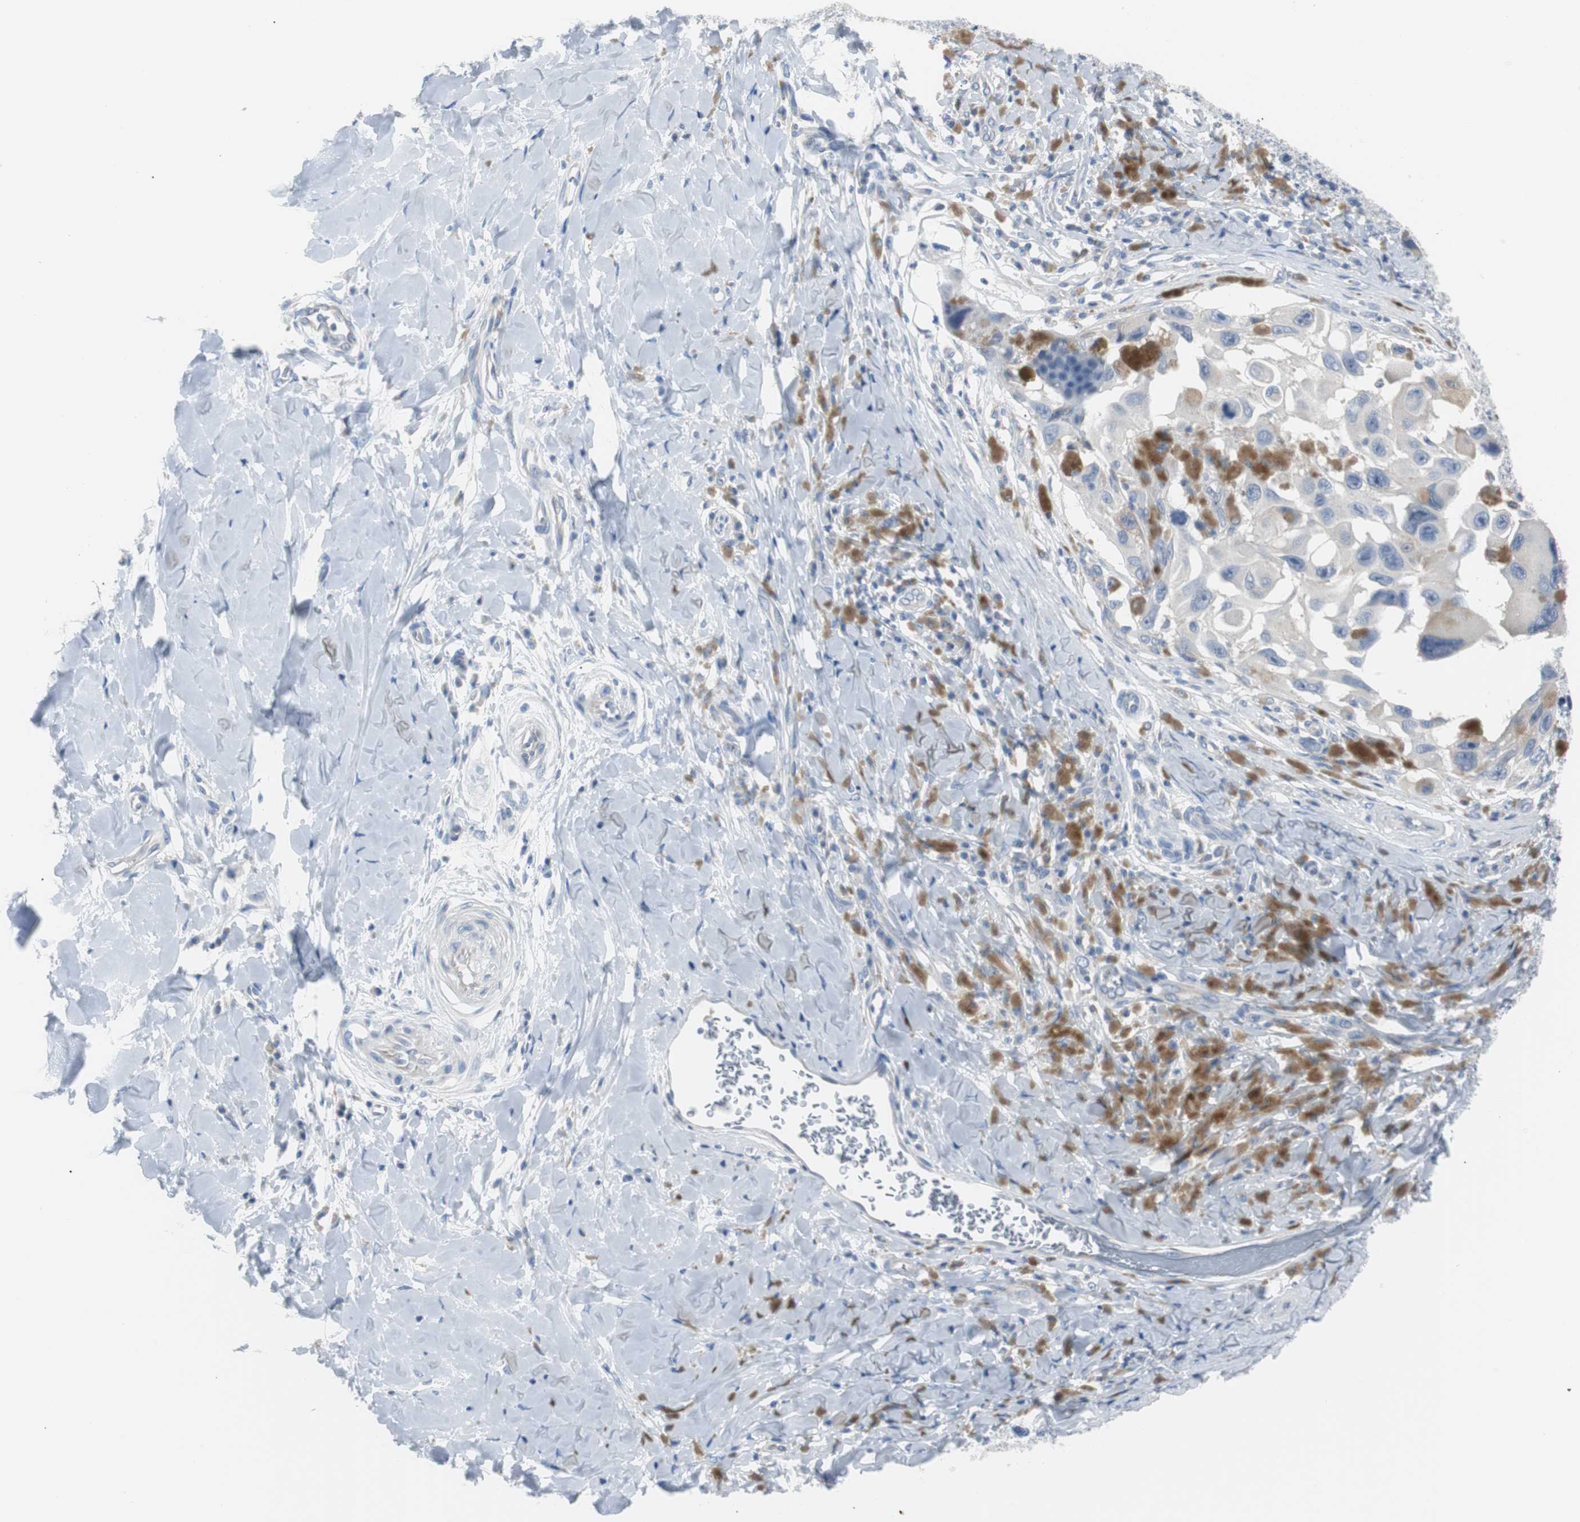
{"staining": {"intensity": "negative", "quantity": "none", "location": "none"}, "tissue": "melanoma", "cell_type": "Tumor cells", "image_type": "cancer", "snomed": [{"axis": "morphology", "description": "Malignant melanoma, NOS"}, {"axis": "topography", "description": "Skin"}], "caption": "This is a image of immunohistochemistry (IHC) staining of malignant melanoma, which shows no staining in tumor cells.", "gene": "RASA1", "patient": {"sex": "female", "age": 73}}